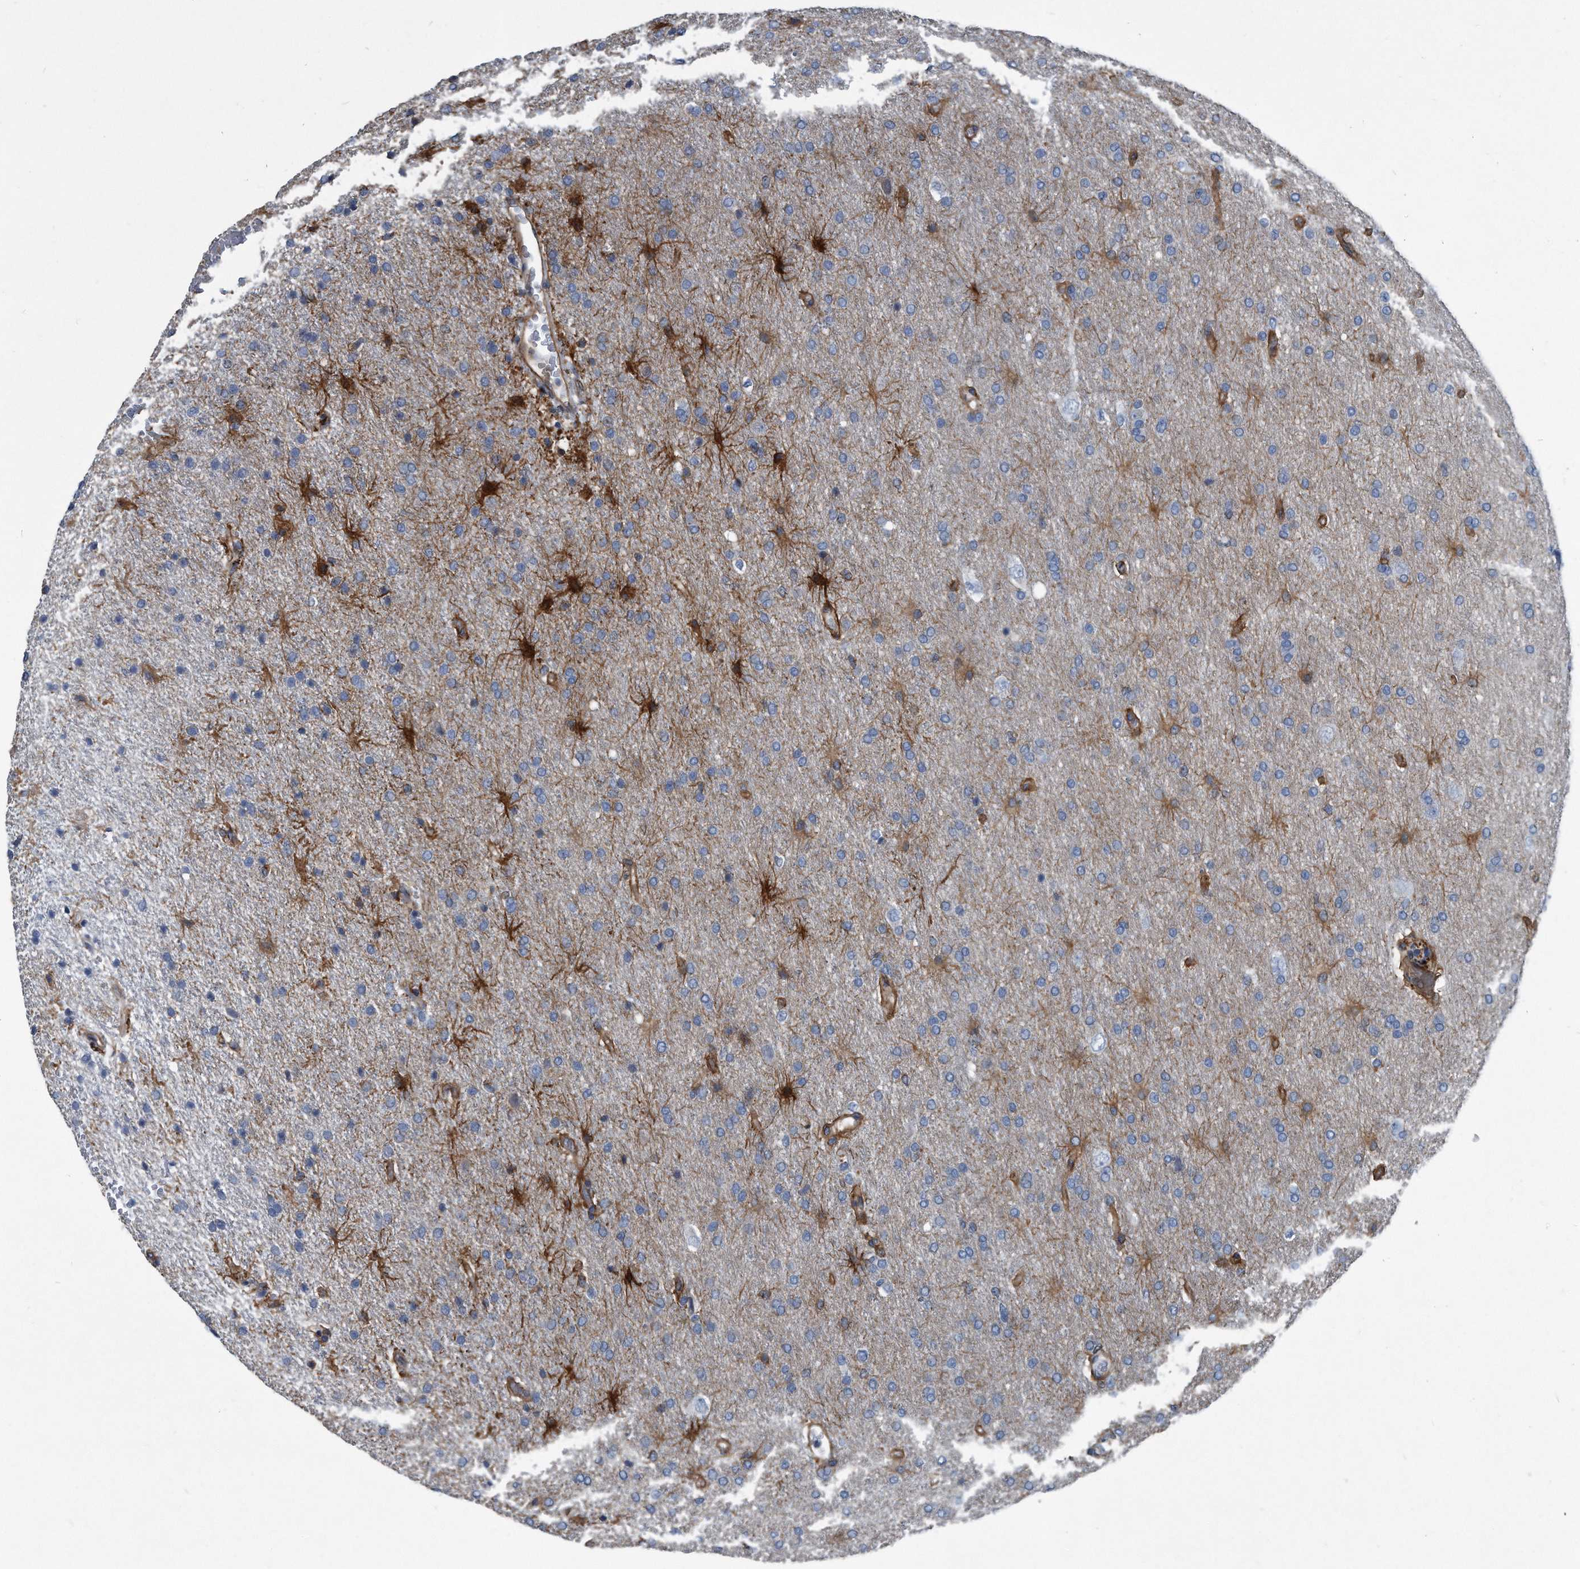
{"staining": {"intensity": "negative", "quantity": "none", "location": "none"}, "tissue": "glioma", "cell_type": "Tumor cells", "image_type": "cancer", "snomed": [{"axis": "morphology", "description": "Glioma, malignant, High grade"}, {"axis": "topography", "description": "Brain"}], "caption": "Immunohistochemistry of glioma exhibits no staining in tumor cells. (Brightfield microscopy of DAB IHC at high magnification).", "gene": "PLEC", "patient": {"sex": "male", "age": 72}}